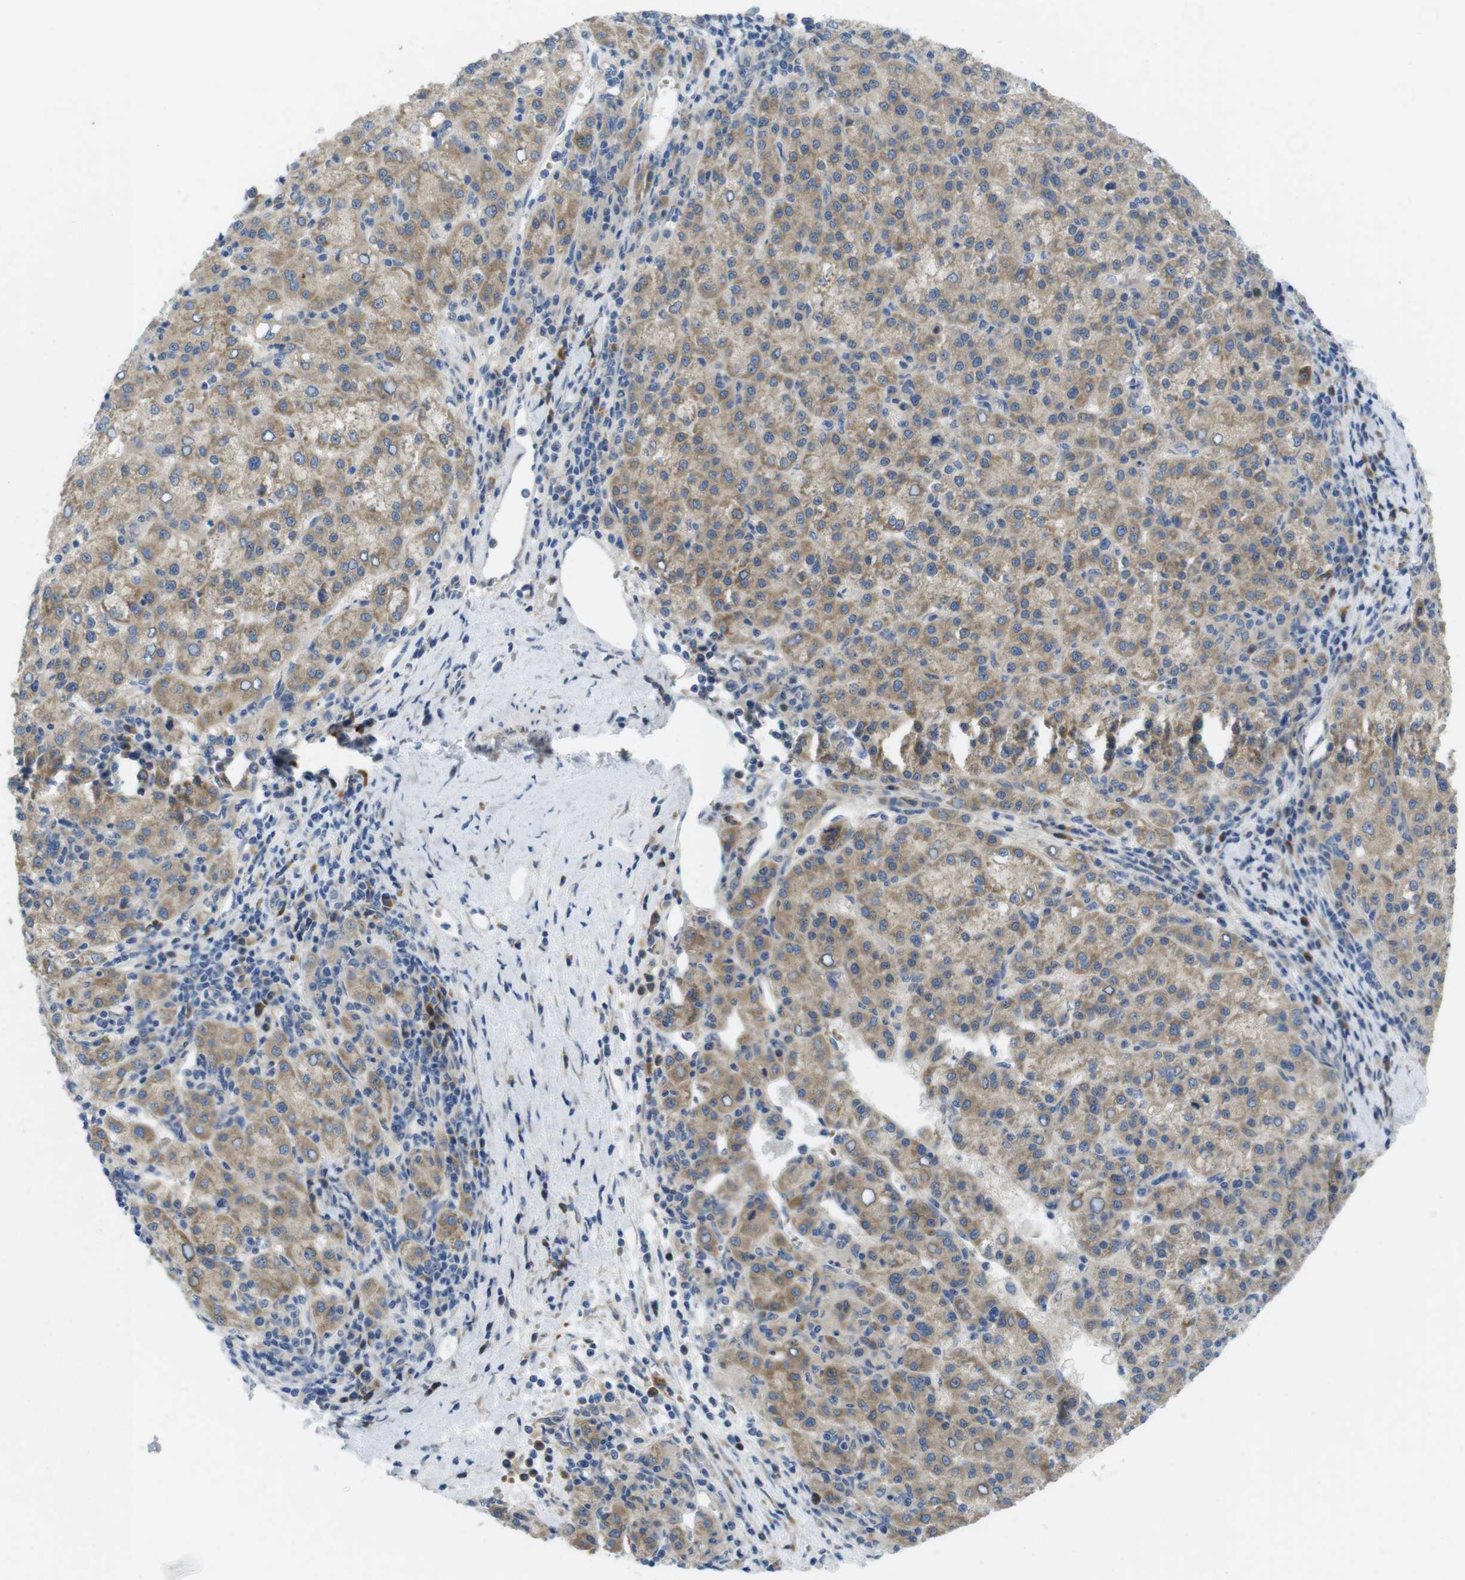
{"staining": {"intensity": "weak", "quantity": ">75%", "location": "cytoplasmic/membranous"}, "tissue": "liver cancer", "cell_type": "Tumor cells", "image_type": "cancer", "snomed": [{"axis": "morphology", "description": "Carcinoma, Hepatocellular, NOS"}, {"axis": "topography", "description": "Liver"}], "caption": "Immunohistochemical staining of human liver cancer reveals weak cytoplasmic/membranous protein staining in about >75% of tumor cells. The staining was performed using DAB, with brown indicating positive protein expression. Nuclei are stained blue with hematoxylin.", "gene": "TMEM234", "patient": {"sex": "female", "age": 58}}